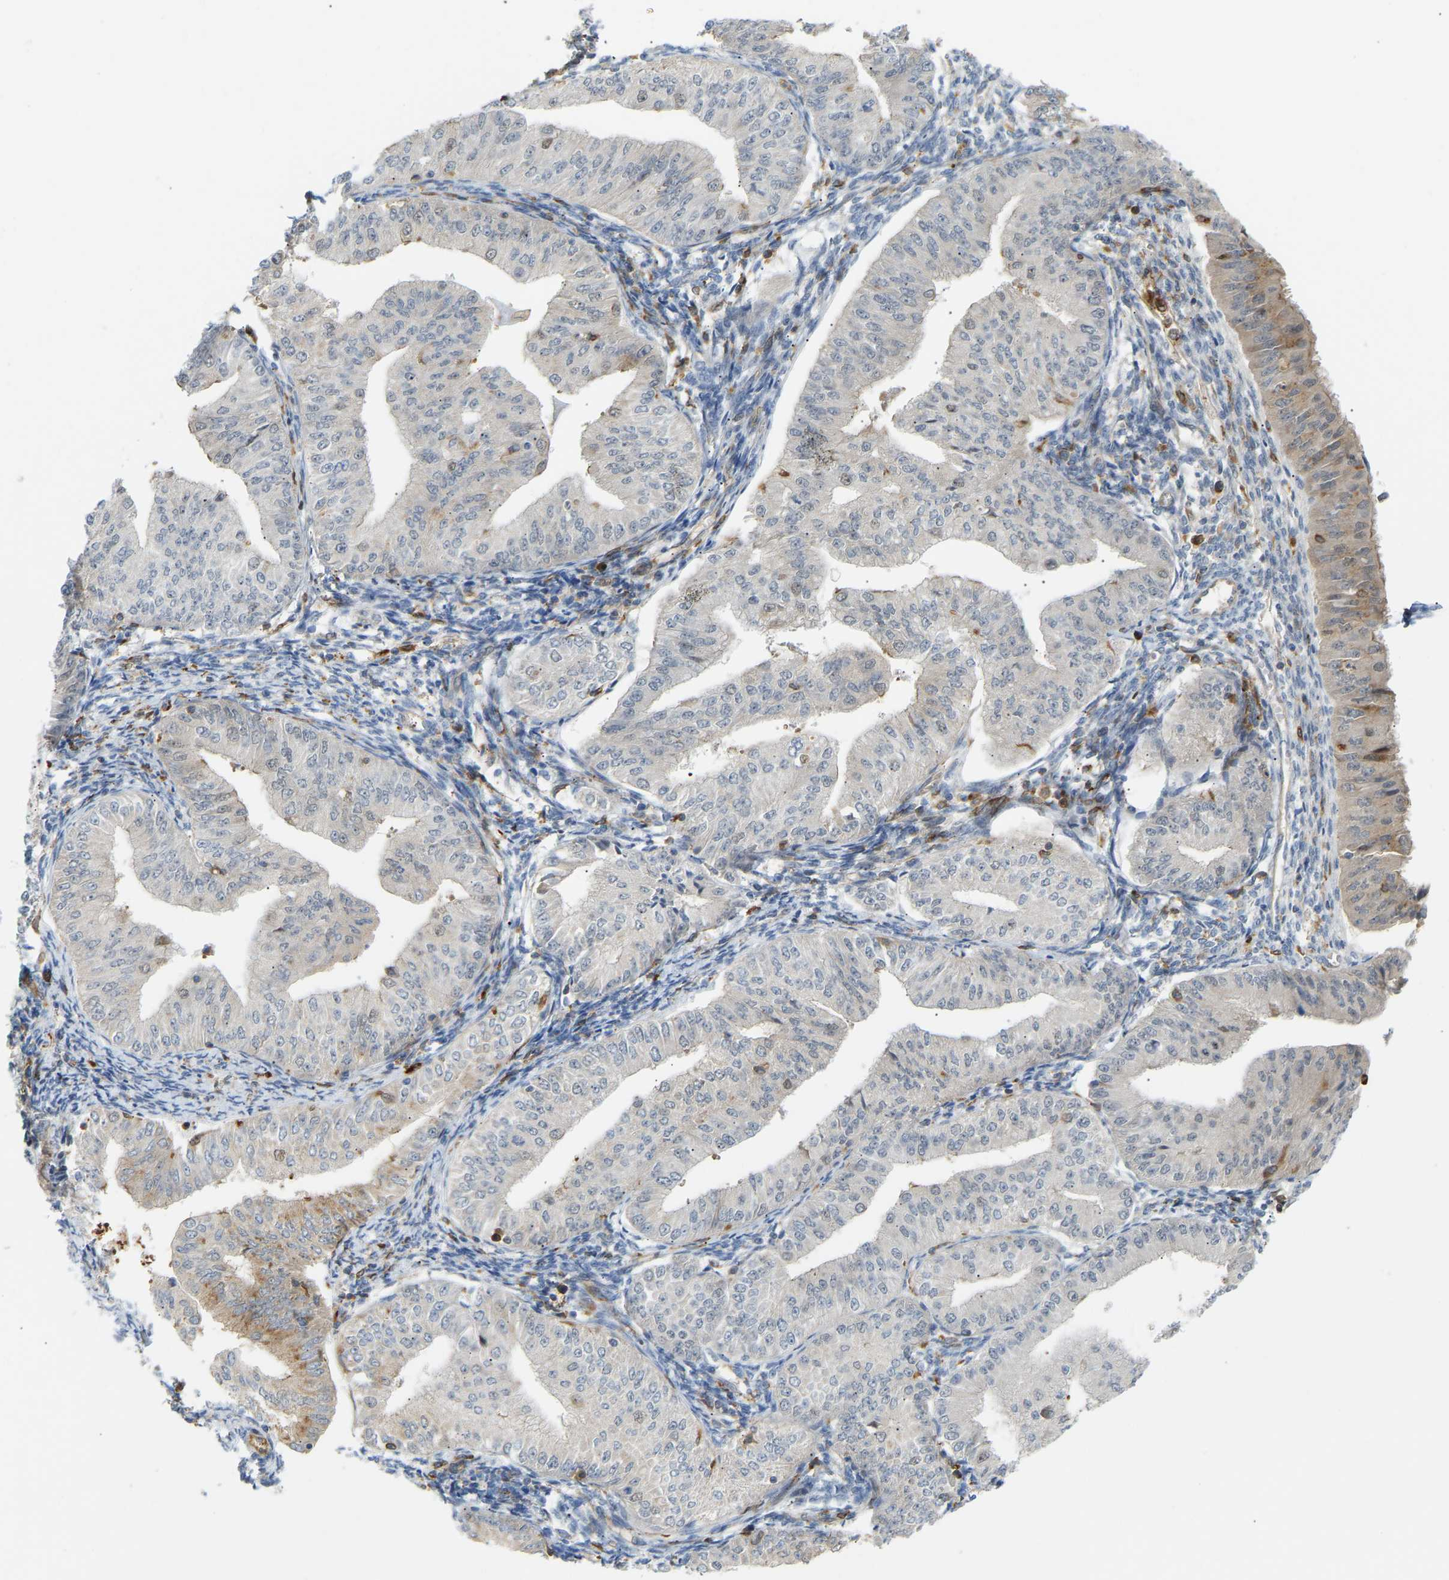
{"staining": {"intensity": "negative", "quantity": "none", "location": "none"}, "tissue": "endometrial cancer", "cell_type": "Tumor cells", "image_type": "cancer", "snomed": [{"axis": "morphology", "description": "Normal tissue, NOS"}, {"axis": "morphology", "description": "Adenocarcinoma, NOS"}, {"axis": "topography", "description": "Endometrium"}], "caption": "The photomicrograph demonstrates no significant staining in tumor cells of endometrial cancer.", "gene": "PLCG2", "patient": {"sex": "female", "age": 53}}